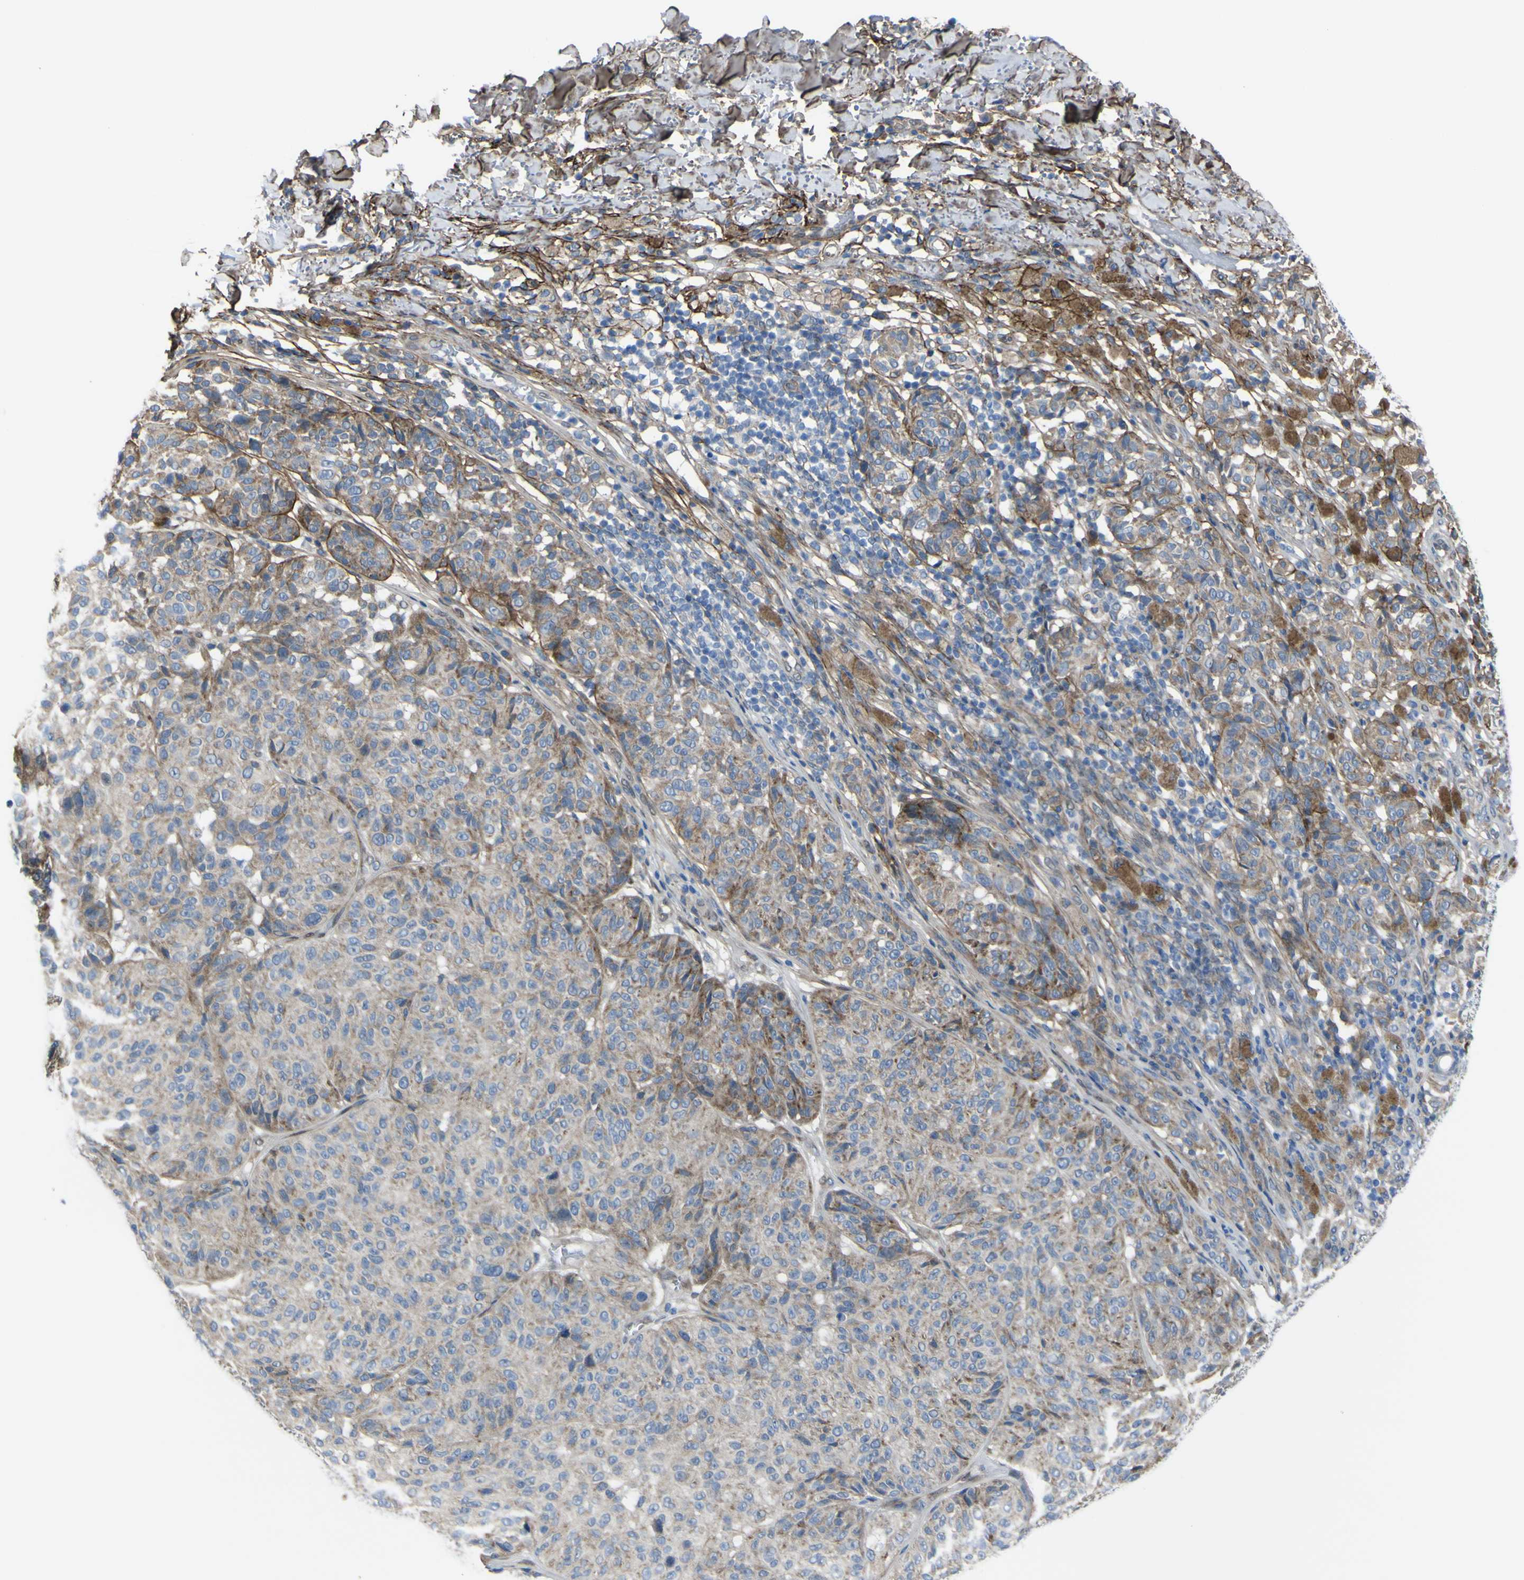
{"staining": {"intensity": "moderate", "quantity": ">75%", "location": "cytoplasmic/membranous"}, "tissue": "melanoma", "cell_type": "Tumor cells", "image_type": "cancer", "snomed": [{"axis": "morphology", "description": "Malignant melanoma, NOS"}, {"axis": "topography", "description": "Skin"}], "caption": "Malignant melanoma stained for a protein (brown) shows moderate cytoplasmic/membranous positive staining in approximately >75% of tumor cells.", "gene": "LRRN1", "patient": {"sex": "female", "age": 46}}